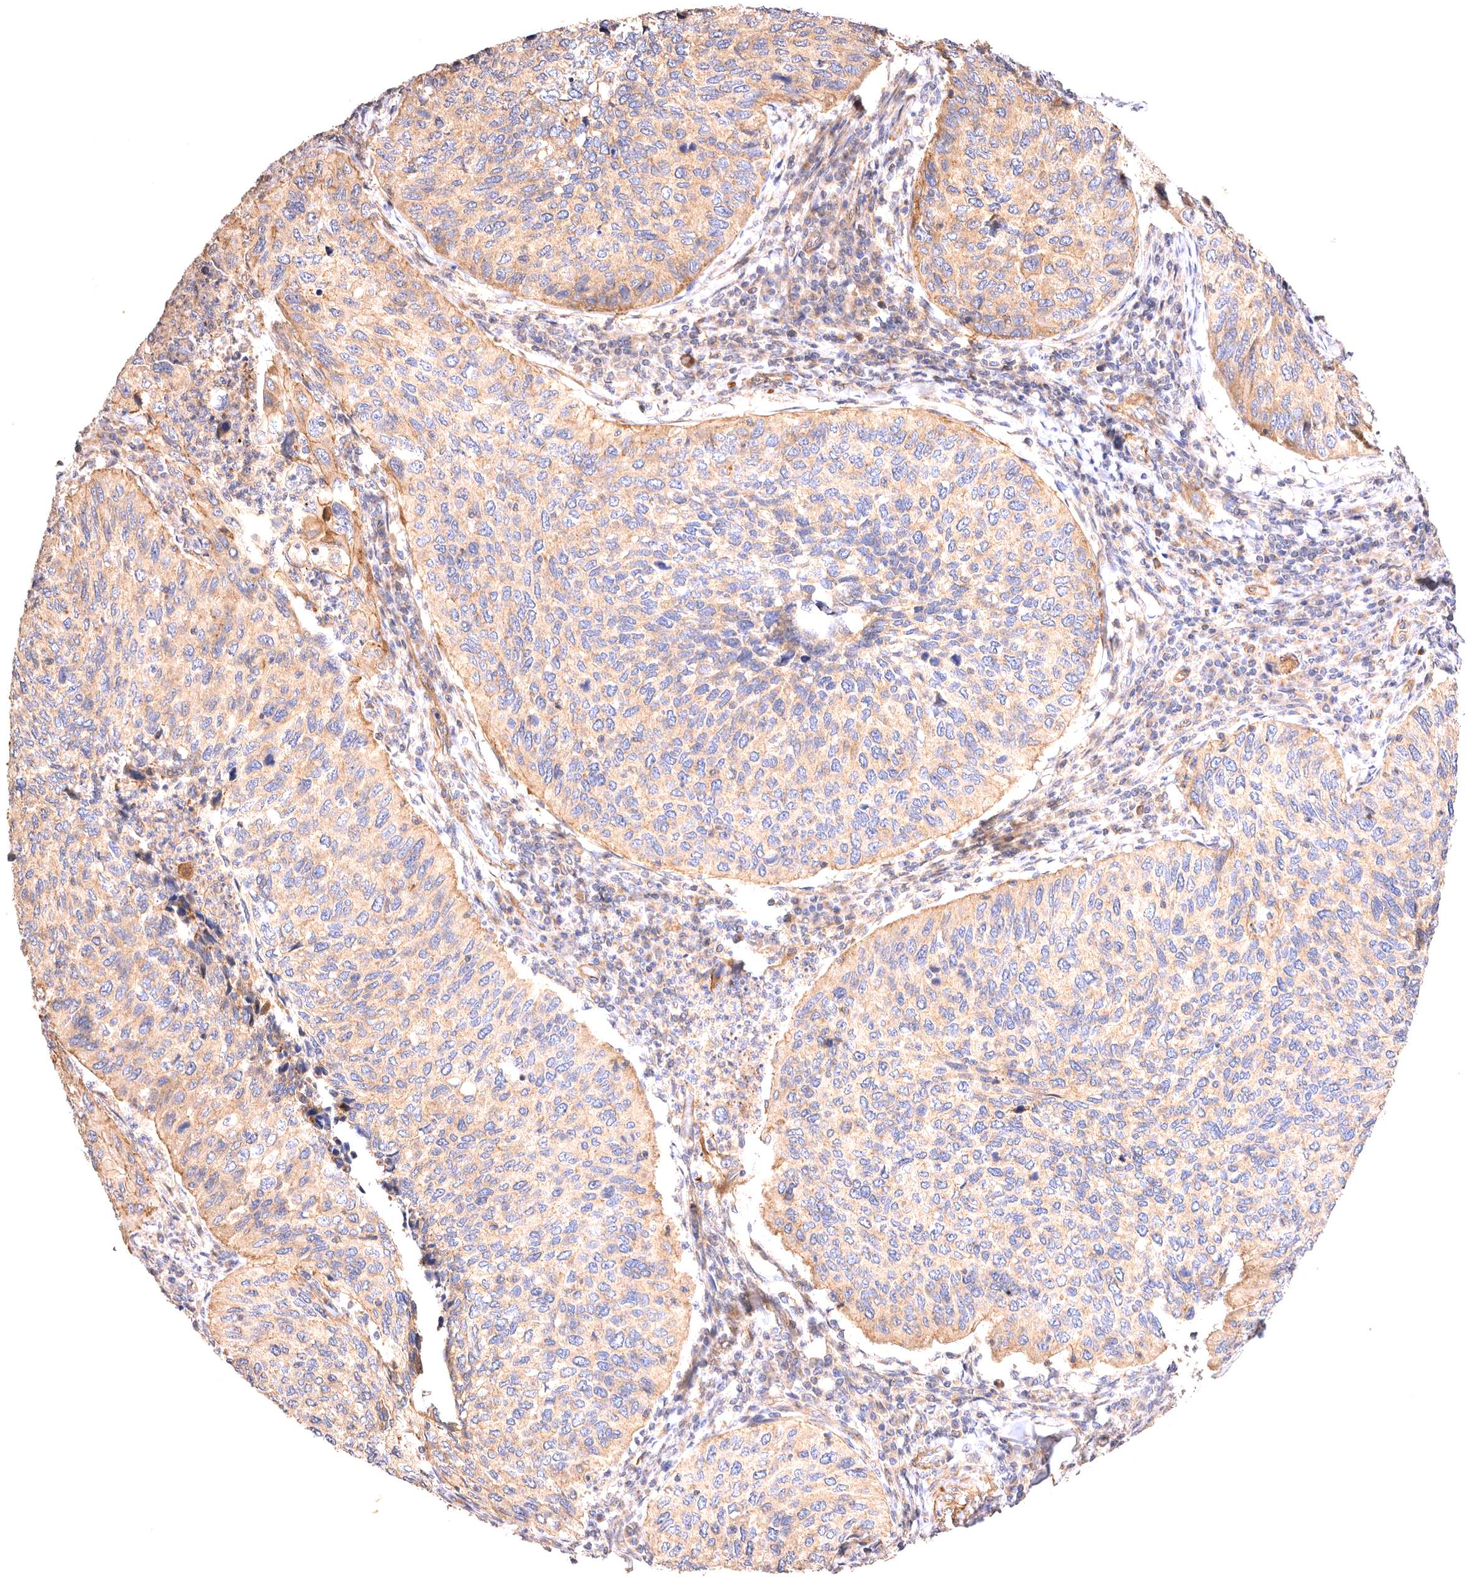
{"staining": {"intensity": "weak", "quantity": ">75%", "location": "cytoplasmic/membranous"}, "tissue": "cervical cancer", "cell_type": "Tumor cells", "image_type": "cancer", "snomed": [{"axis": "morphology", "description": "Squamous cell carcinoma, NOS"}, {"axis": "topography", "description": "Cervix"}], "caption": "This photomicrograph exhibits cervical squamous cell carcinoma stained with immunohistochemistry to label a protein in brown. The cytoplasmic/membranous of tumor cells show weak positivity for the protein. Nuclei are counter-stained blue.", "gene": "VPS45", "patient": {"sex": "female", "age": 38}}